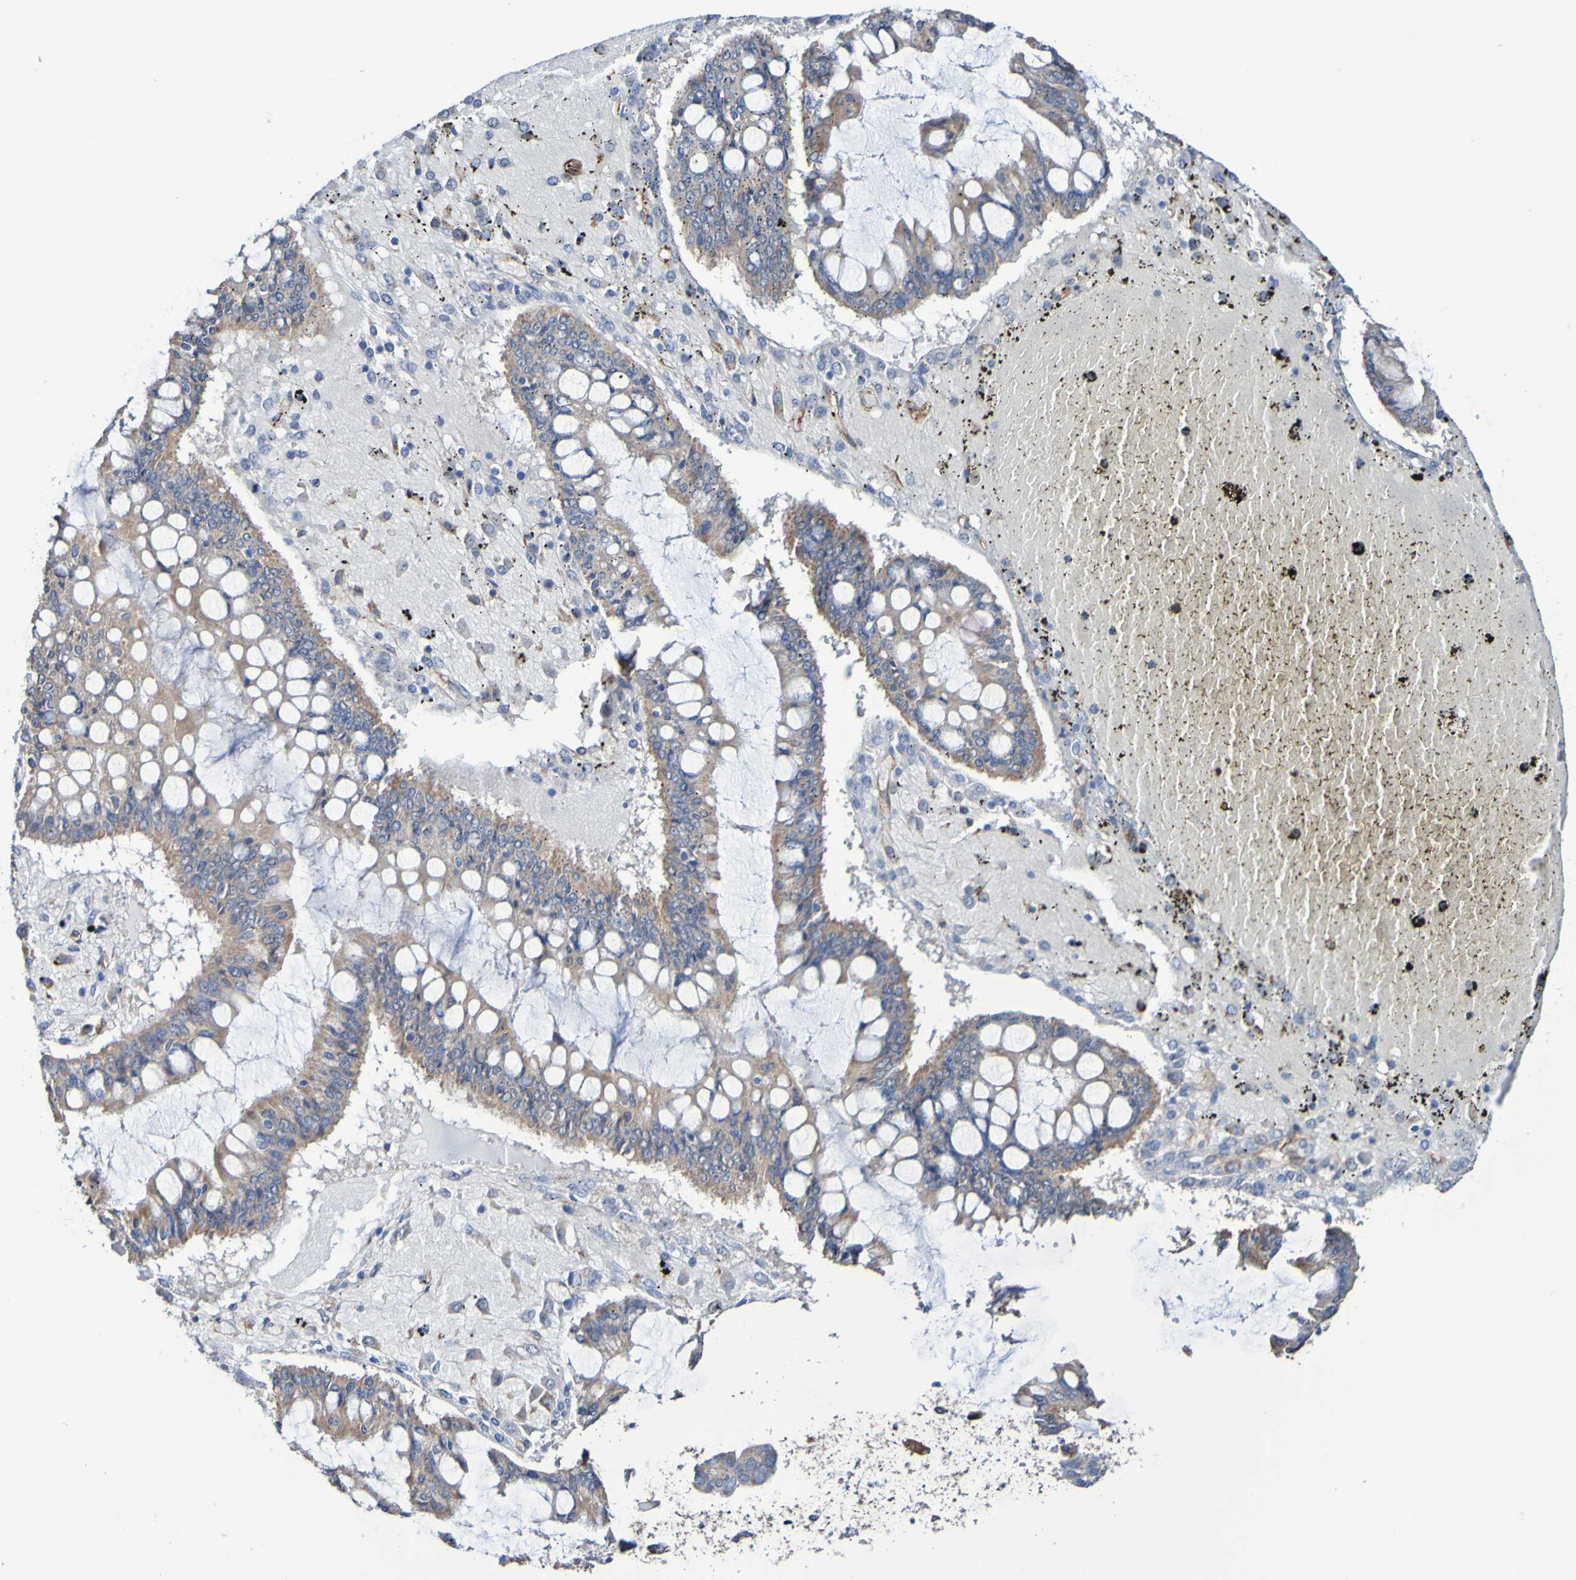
{"staining": {"intensity": "weak", "quantity": ">75%", "location": "cytoplasmic/membranous"}, "tissue": "ovarian cancer", "cell_type": "Tumor cells", "image_type": "cancer", "snomed": [{"axis": "morphology", "description": "Cystadenocarcinoma, mucinous, NOS"}, {"axis": "topography", "description": "Ovary"}], "caption": "Immunohistochemistry (IHC) staining of ovarian cancer (mucinous cystadenocarcinoma), which displays low levels of weak cytoplasmic/membranous expression in approximately >75% of tumor cells indicating weak cytoplasmic/membranous protein staining. The staining was performed using DAB (brown) for protein detection and nuclei were counterstained in hematoxylin (blue).", "gene": "ELMOD3", "patient": {"sex": "female", "age": 73}}